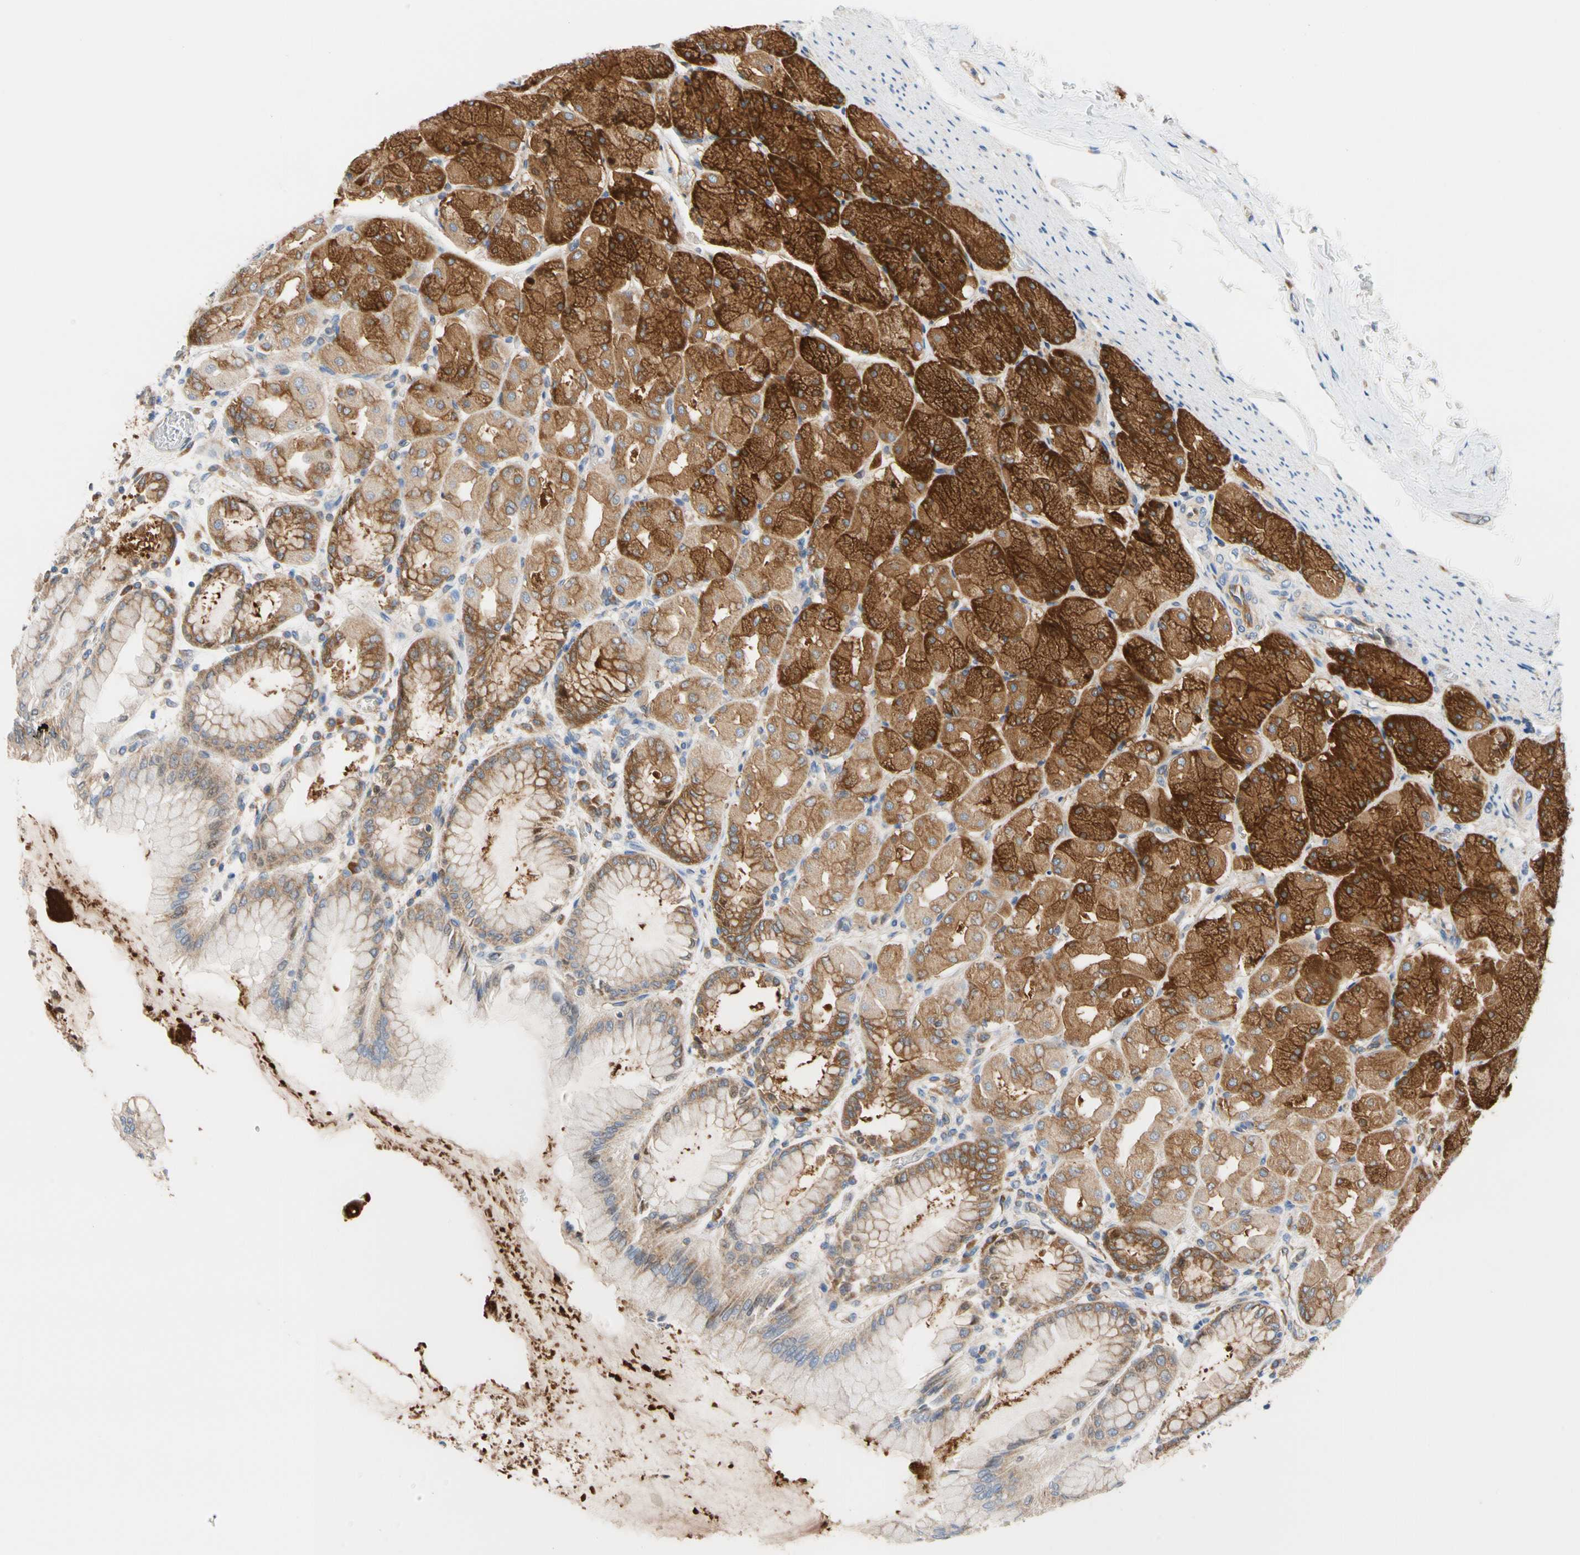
{"staining": {"intensity": "strong", "quantity": ">75%", "location": "cytoplasmic/membranous"}, "tissue": "stomach", "cell_type": "Glandular cells", "image_type": "normal", "snomed": [{"axis": "morphology", "description": "Normal tissue, NOS"}, {"axis": "topography", "description": "Stomach, upper"}], "caption": "Protein expression by immunohistochemistry displays strong cytoplasmic/membranous positivity in approximately >75% of glandular cells in normal stomach. (Brightfield microscopy of DAB IHC at high magnification).", "gene": "GPHN", "patient": {"sex": "female", "age": 56}}